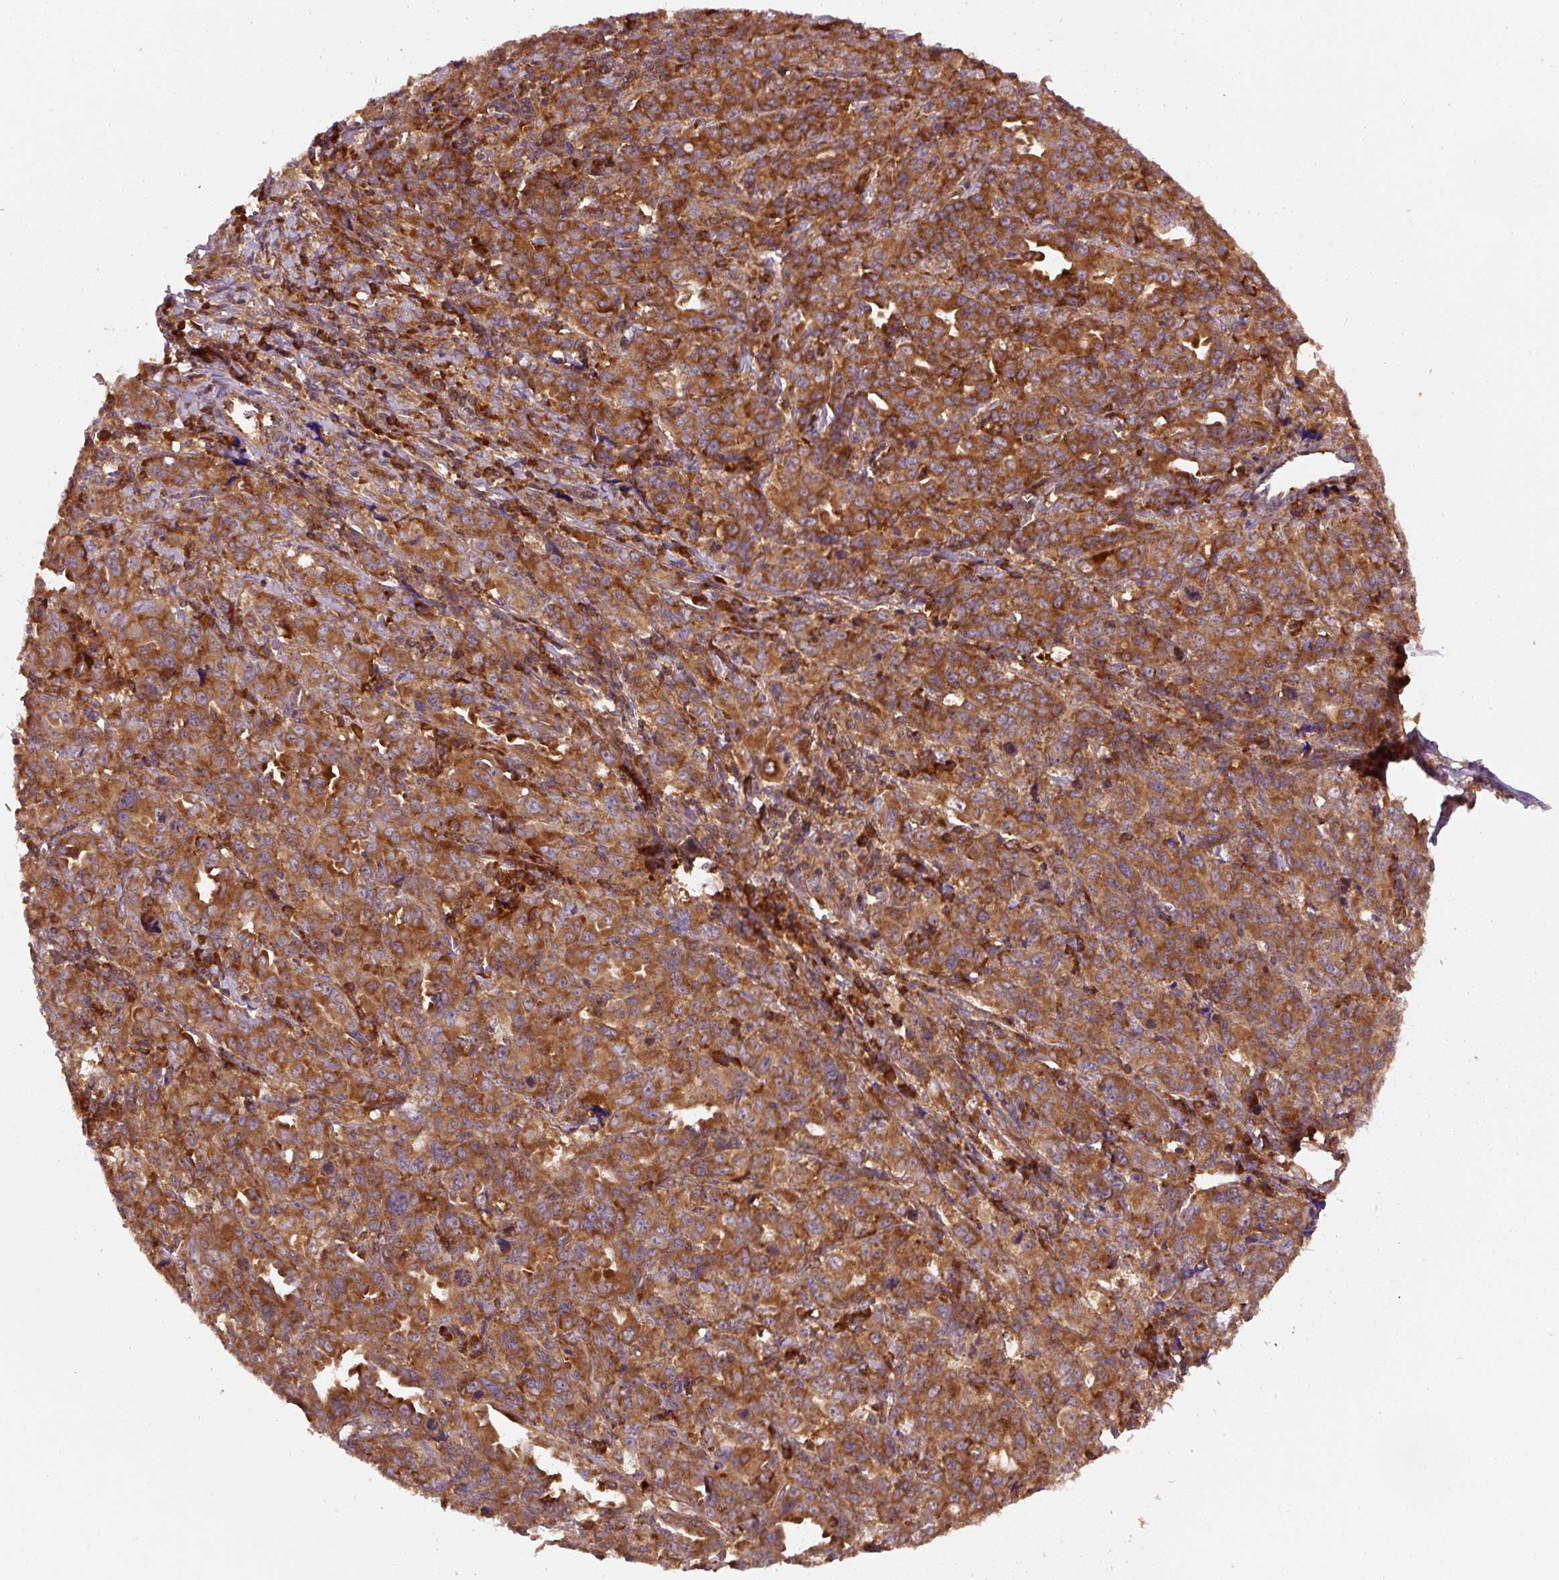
{"staining": {"intensity": "strong", "quantity": ">75%", "location": "cytoplasmic/membranous"}, "tissue": "ovarian cancer", "cell_type": "Tumor cells", "image_type": "cancer", "snomed": [{"axis": "morphology", "description": "Adenocarcinoma, NOS"}, {"axis": "morphology", "description": "Carcinoma, endometroid"}, {"axis": "topography", "description": "Ovary"}], "caption": "Adenocarcinoma (ovarian) stained with DAB immunohistochemistry (IHC) shows high levels of strong cytoplasmic/membranous positivity in approximately >75% of tumor cells. (DAB IHC with brightfield microscopy, high magnification).", "gene": "EIF2S2", "patient": {"sex": "female", "age": 72}}